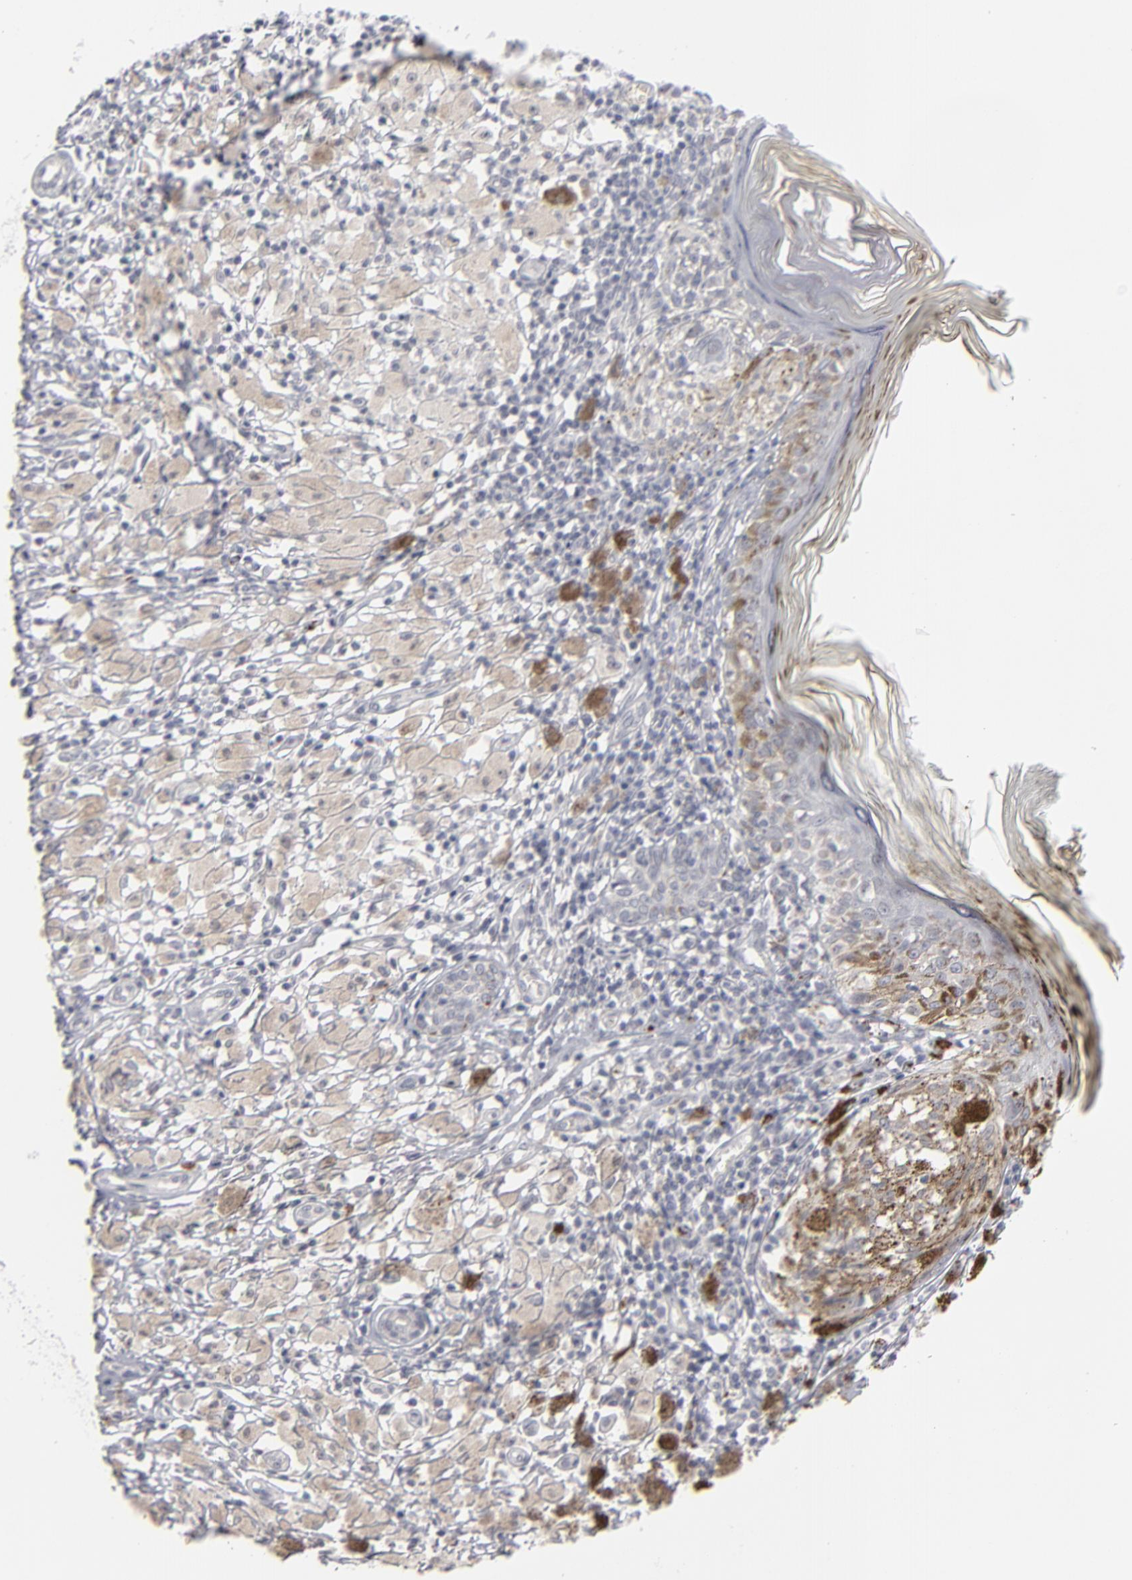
{"staining": {"intensity": "negative", "quantity": "none", "location": "none"}, "tissue": "melanoma", "cell_type": "Tumor cells", "image_type": "cancer", "snomed": [{"axis": "morphology", "description": "Malignant melanoma, NOS"}, {"axis": "topography", "description": "Skin"}], "caption": "DAB (3,3'-diaminobenzidine) immunohistochemical staining of human melanoma demonstrates no significant positivity in tumor cells.", "gene": "KIAA1210", "patient": {"sex": "male", "age": 88}}